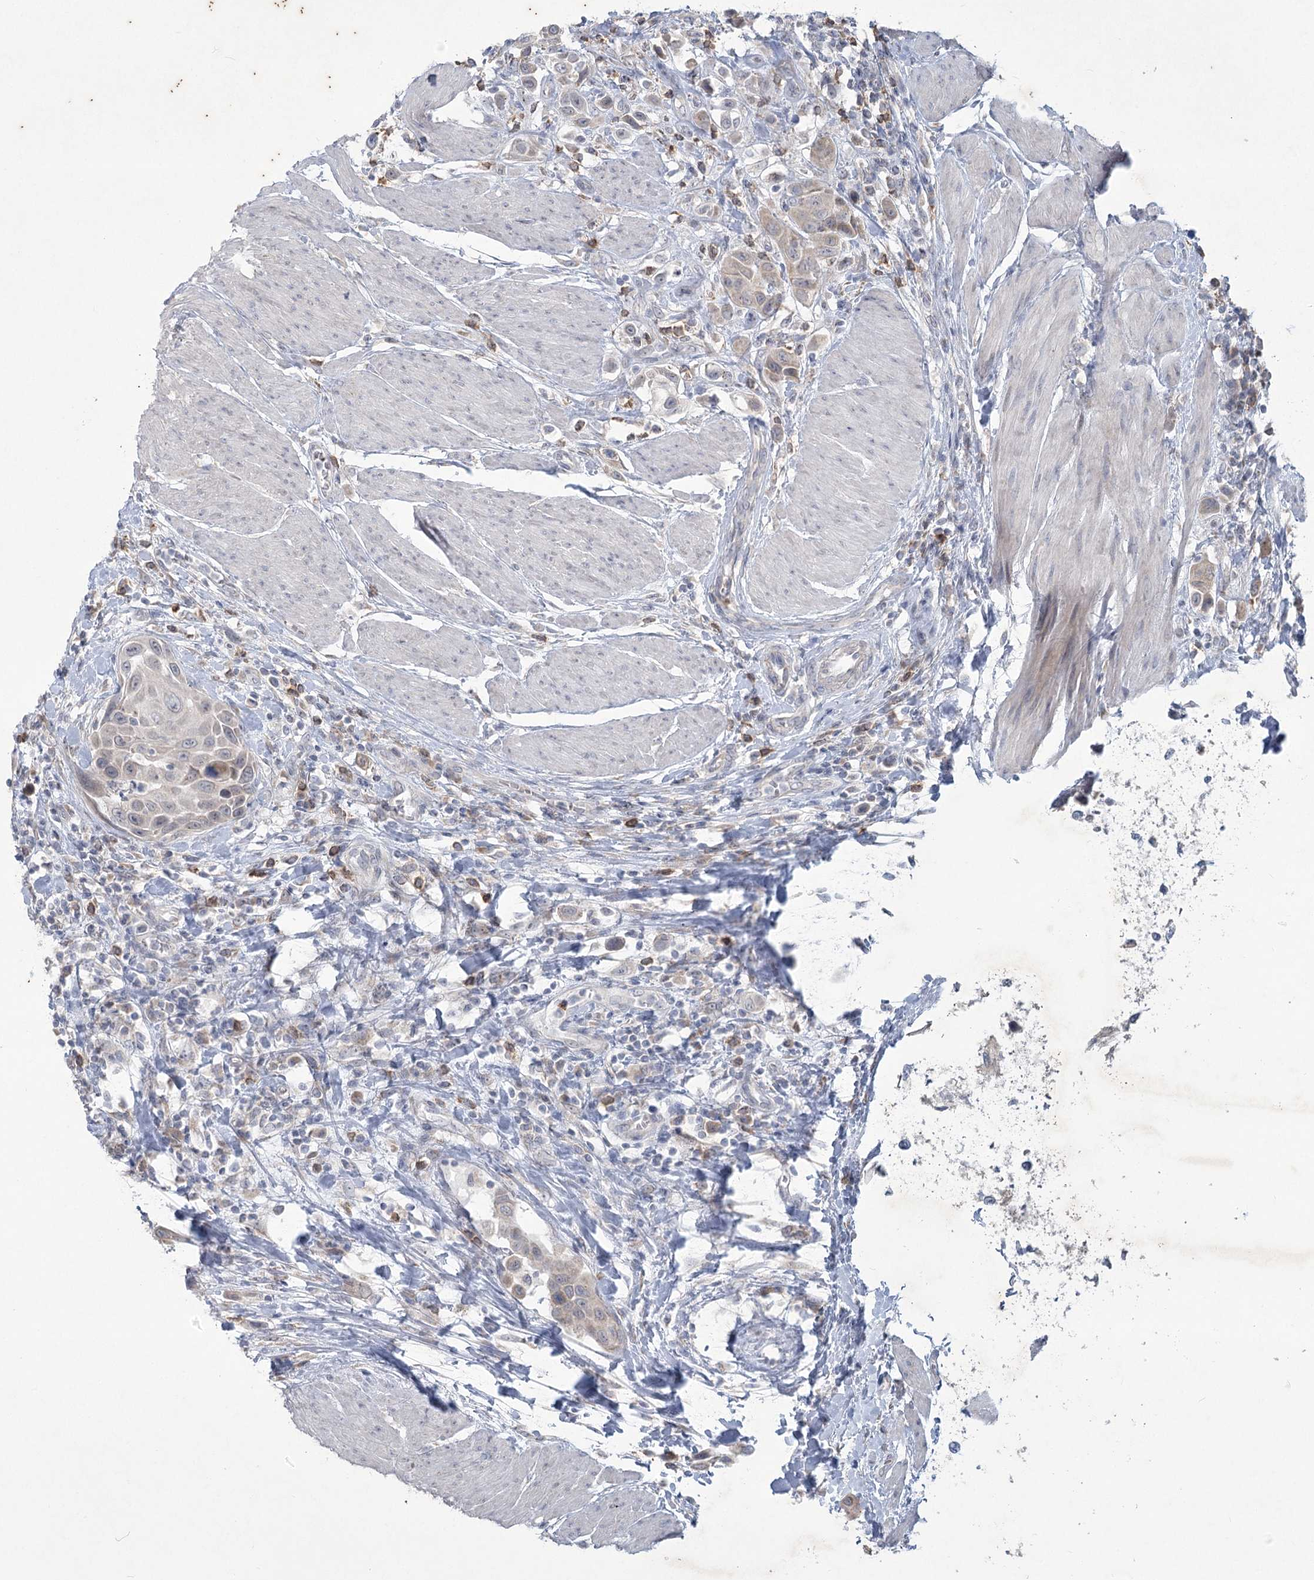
{"staining": {"intensity": "negative", "quantity": "none", "location": "none"}, "tissue": "urothelial cancer", "cell_type": "Tumor cells", "image_type": "cancer", "snomed": [{"axis": "morphology", "description": "Urothelial carcinoma, High grade"}, {"axis": "topography", "description": "Urinary bladder"}], "caption": "DAB (3,3'-diaminobenzidine) immunohistochemical staining of urothelial cancer displays no significant staining in tumor cells. Brightfield microscopy of immunohistochemistry (IHC) stained with DAB (3,3'-diaminobenzidine) (brown) and hematoxylin (blue), captured at high magnification.", "gene": "PLA2G12A", "patient": {"sex": "male", "age": 50}}